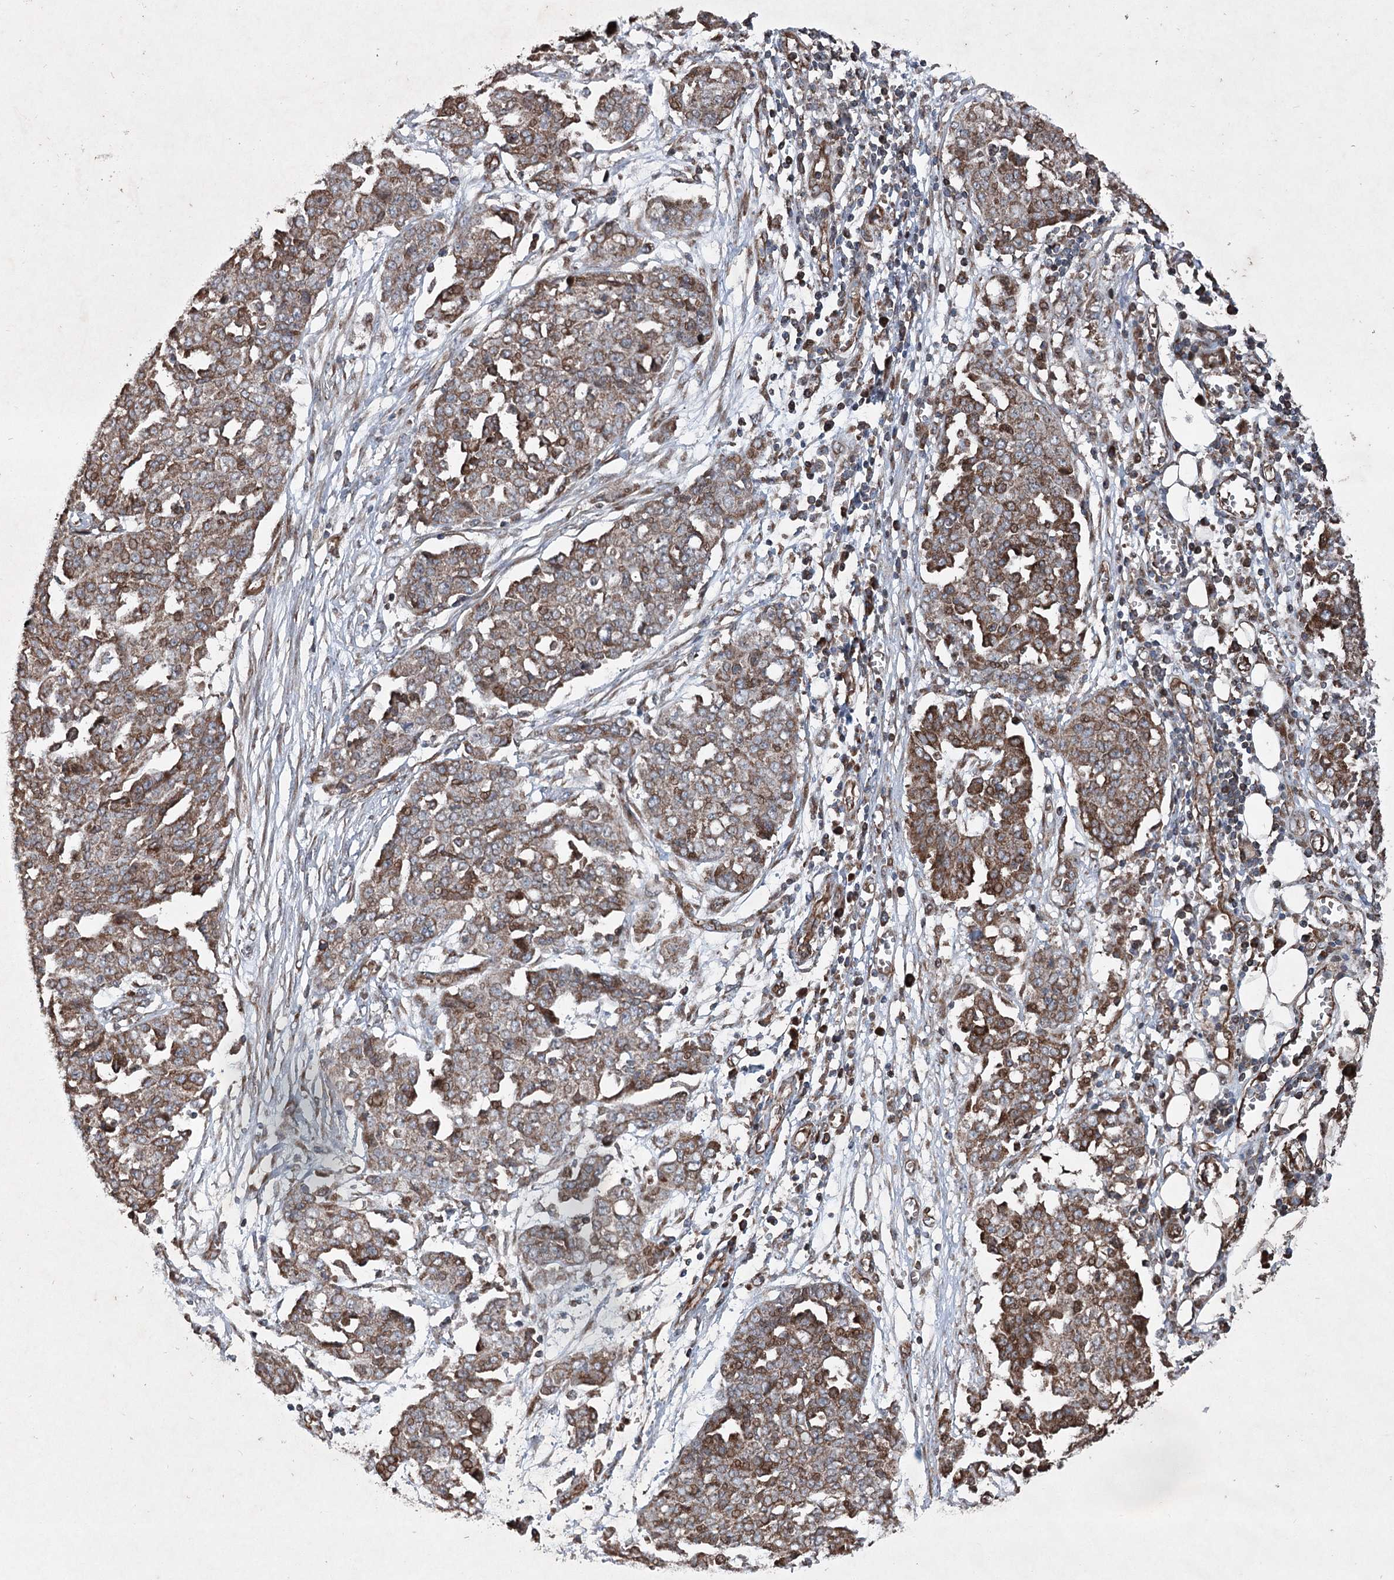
{"staining": {"intensity": "moderate", "quantity": ">75%", "location": "cytoplasmic/membranous"}, "tissue": "ovarian cancer", "cell_type": "Tumor cells", "image_type": "cancer", "snomed": [{"axis": "morphology", "description": "Cystadenocarcinoma, serous, NOS"}, {"axis": "topography", "description": "Soft tissue"}, {"axis": "topography", "description": "Ovary"}], "caption": "Immunohistochemistry histopathology image of serous cystadenocarcinoma (ovarian) stained for a protein (brown), which shows medium levels of moderate cytoplasmic/membranous staining in approximately >75% of tumor cells.", "gene": "SERINC5", "patient": {"sex": "female", "age": 57}}